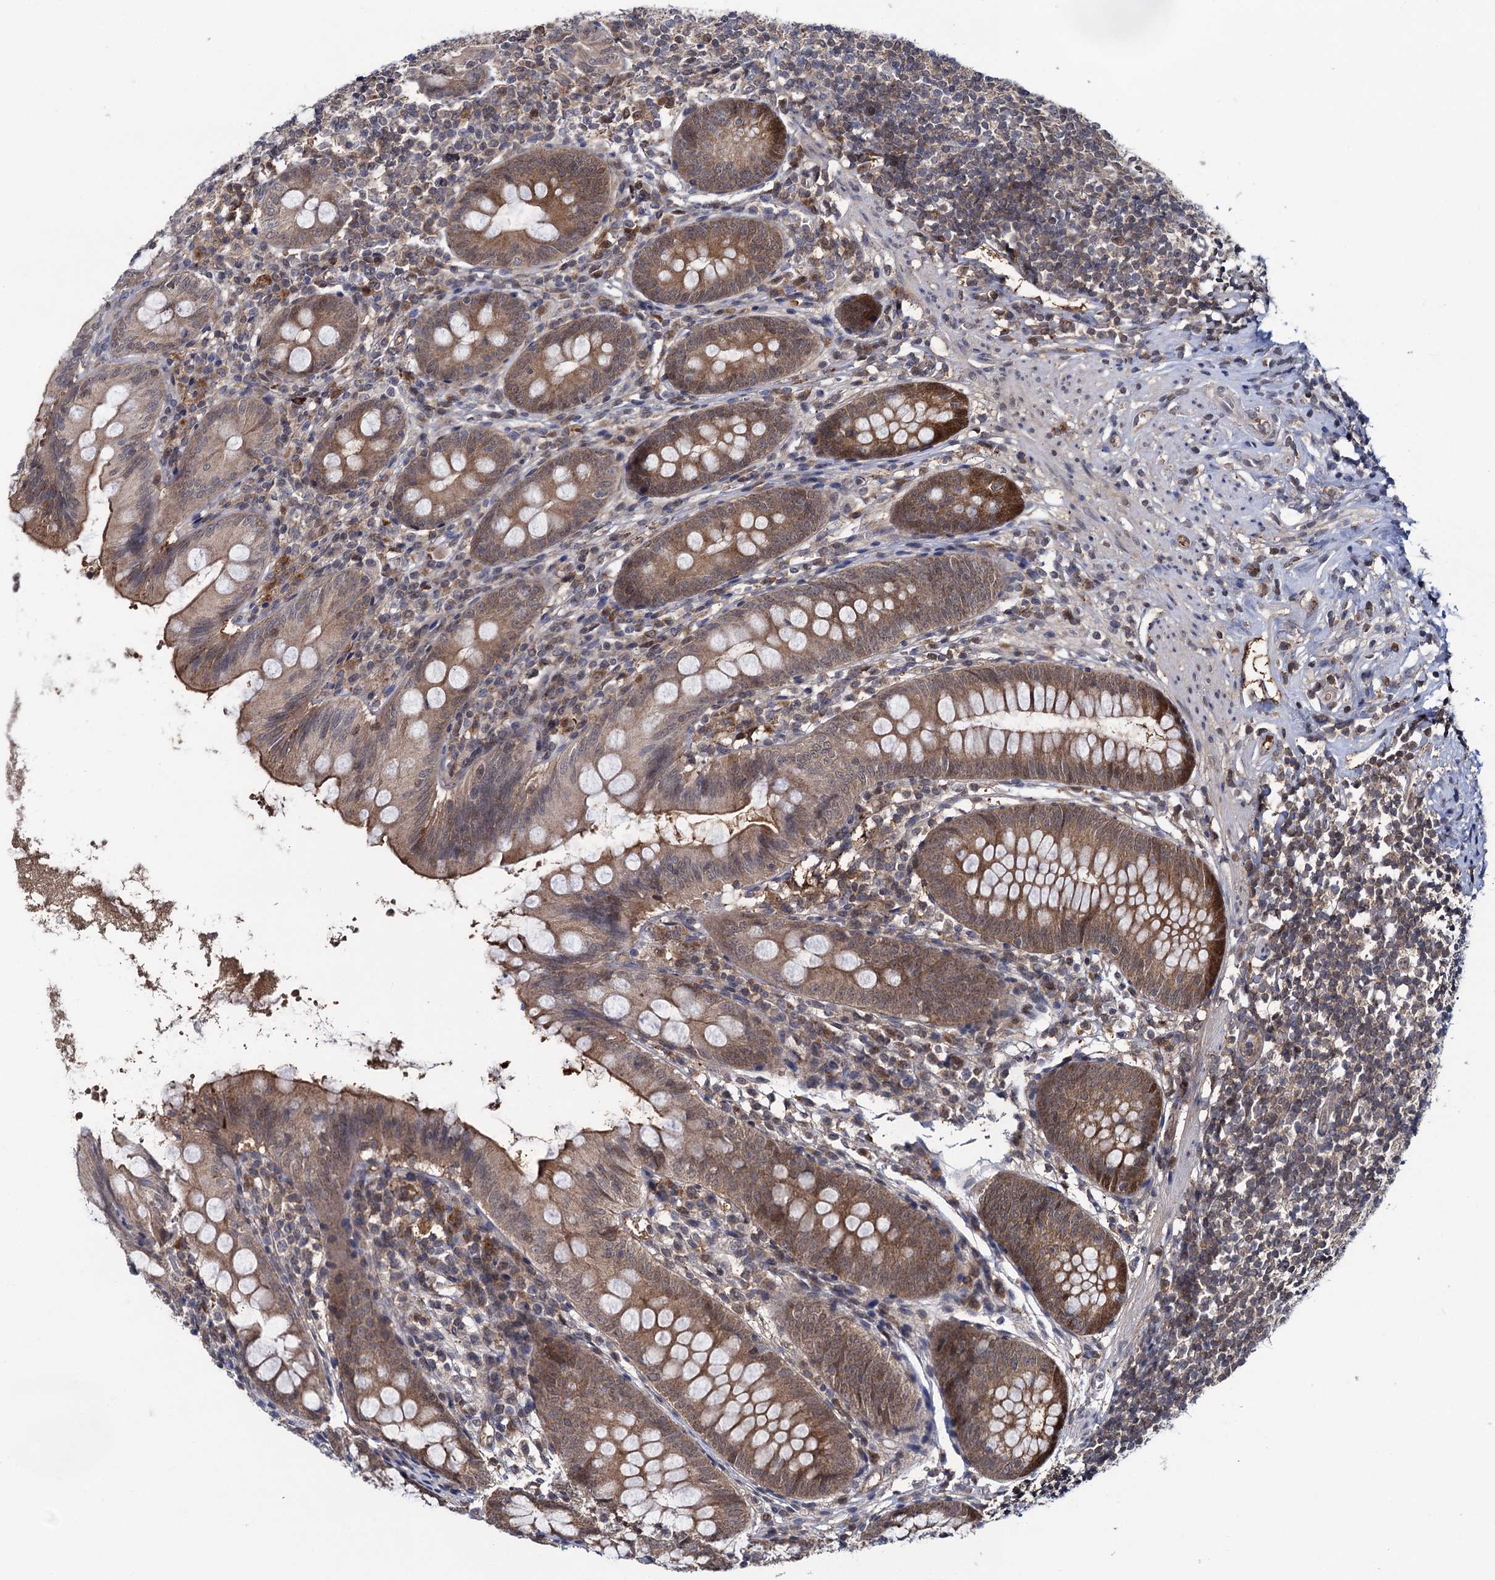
{"staining": {"intensity": "moderate", "quantity": ">75%", "location": "cytoplasmic/membranous"}, "tissue": "appendix", "cell_type": "Glandular cells", "image_type": "normal", "snomed": [{"axis": "morphology", "description": "Normal tissue, NOS"}, {"axis": "topography", "description": "Appendix"}], "caption": "This image exhibits immunohistochemistry (IHC) staining of benign appendix, with medium moderate cytoplasmic/membranous staining in approximately >75% of glandular cells.", "gene": "GLO1", "patient": {"sex": "female", "age": 51}}